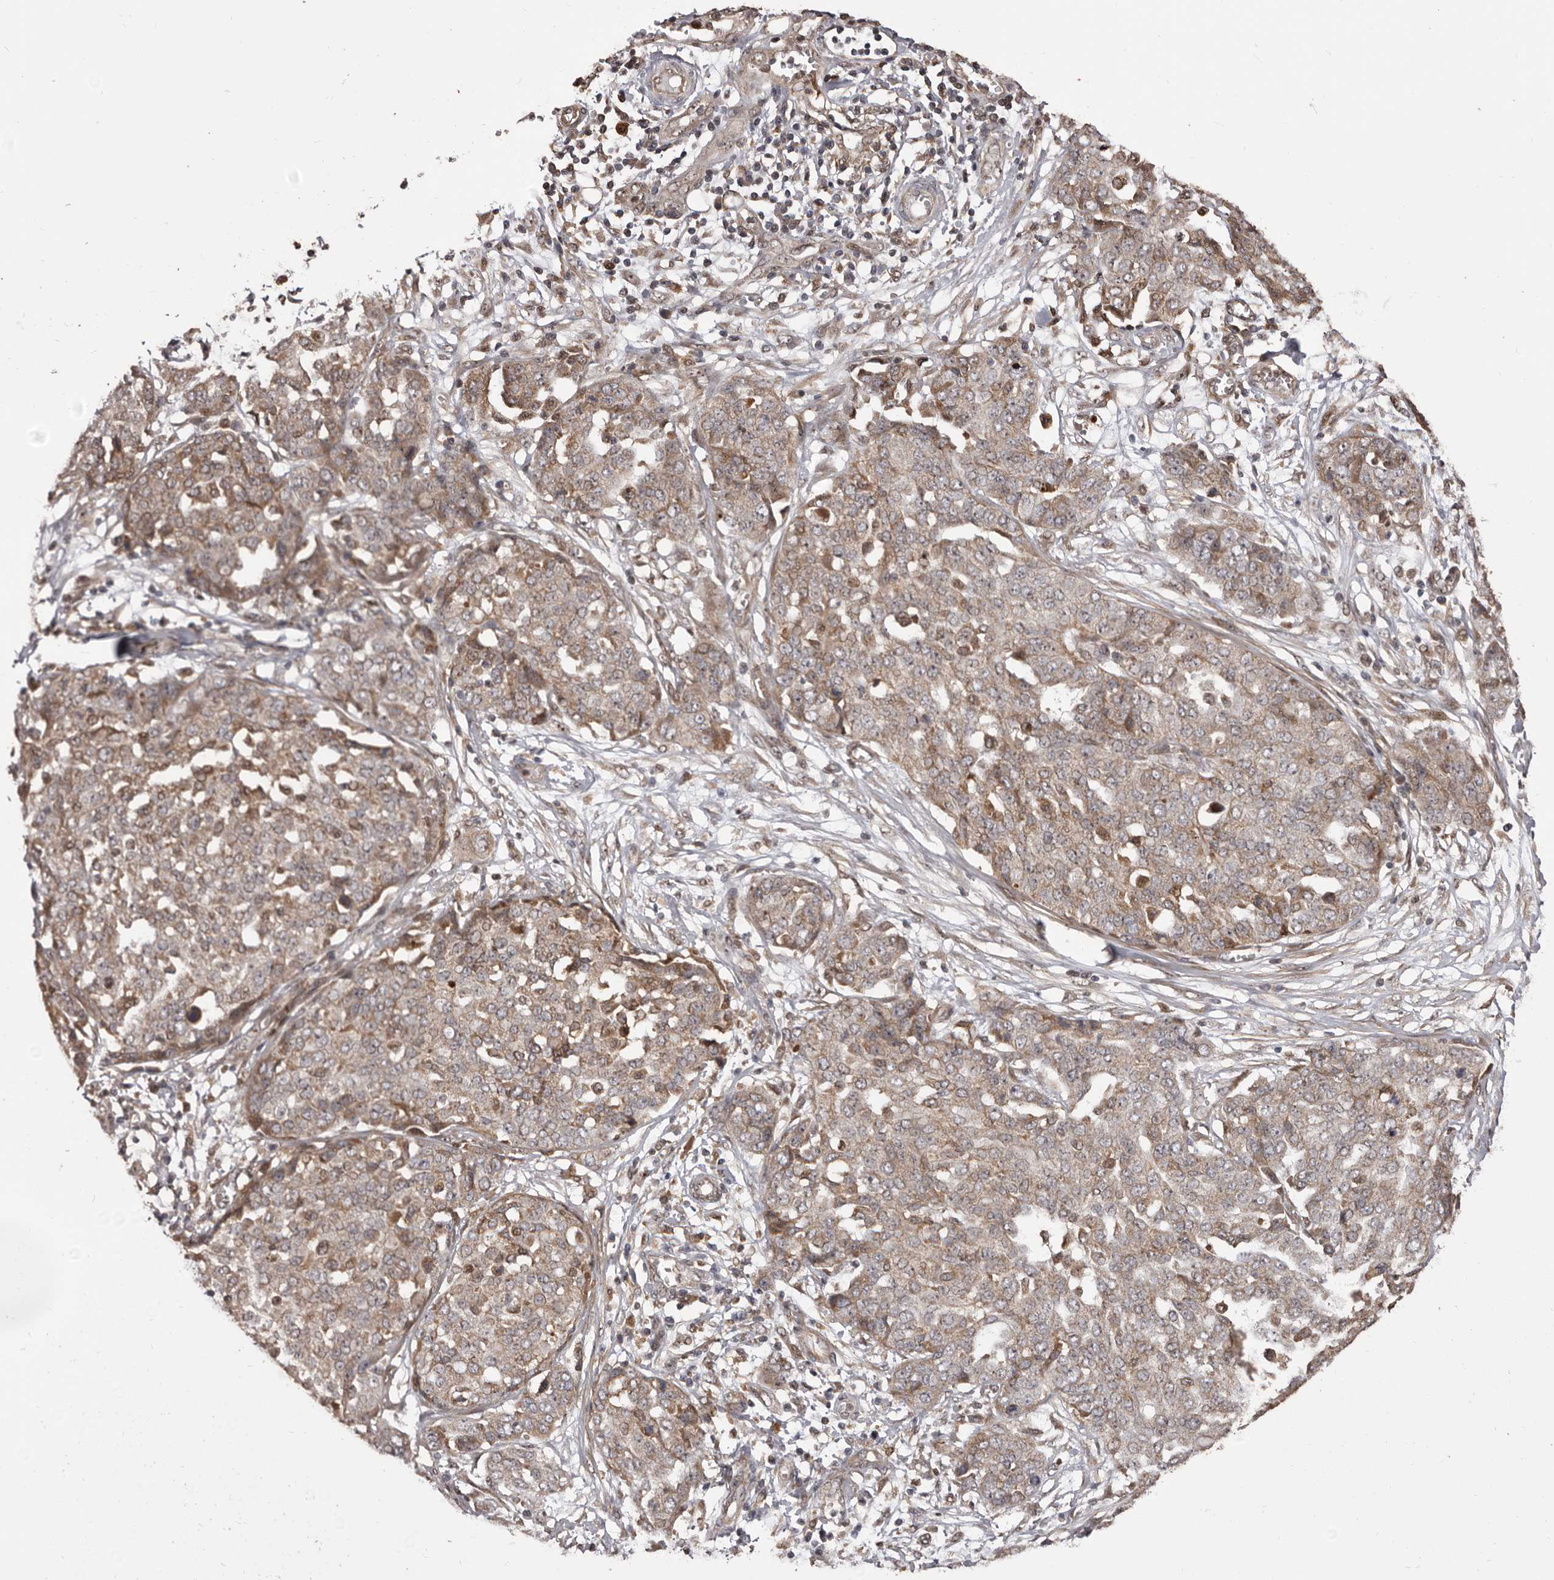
{"staining": {"intensity": "weak", "quantity": ">75%", "location": "cytoplasmic/membranous"}, "tissue": "ovarian cancer", "cell_type": "Tumor cells", "image_type": "cancer", "snomed": [{"axis": "morphology", "description": "Cystadenocarcinoma, serous, NOS"}, {"axis": "topography", "description": "Soft tissue"}, {"axis": "topography", "description": "Ovary"}], "caption": "Human ovarian serous cystadenocarcinoma stained for a protein (brown) displays weak cytoplasmic/membranous positive staining in approximately >75% of tumor cells.", "gene": "ZCCHC7", "patient": {"sex": "female", "age": 57}}